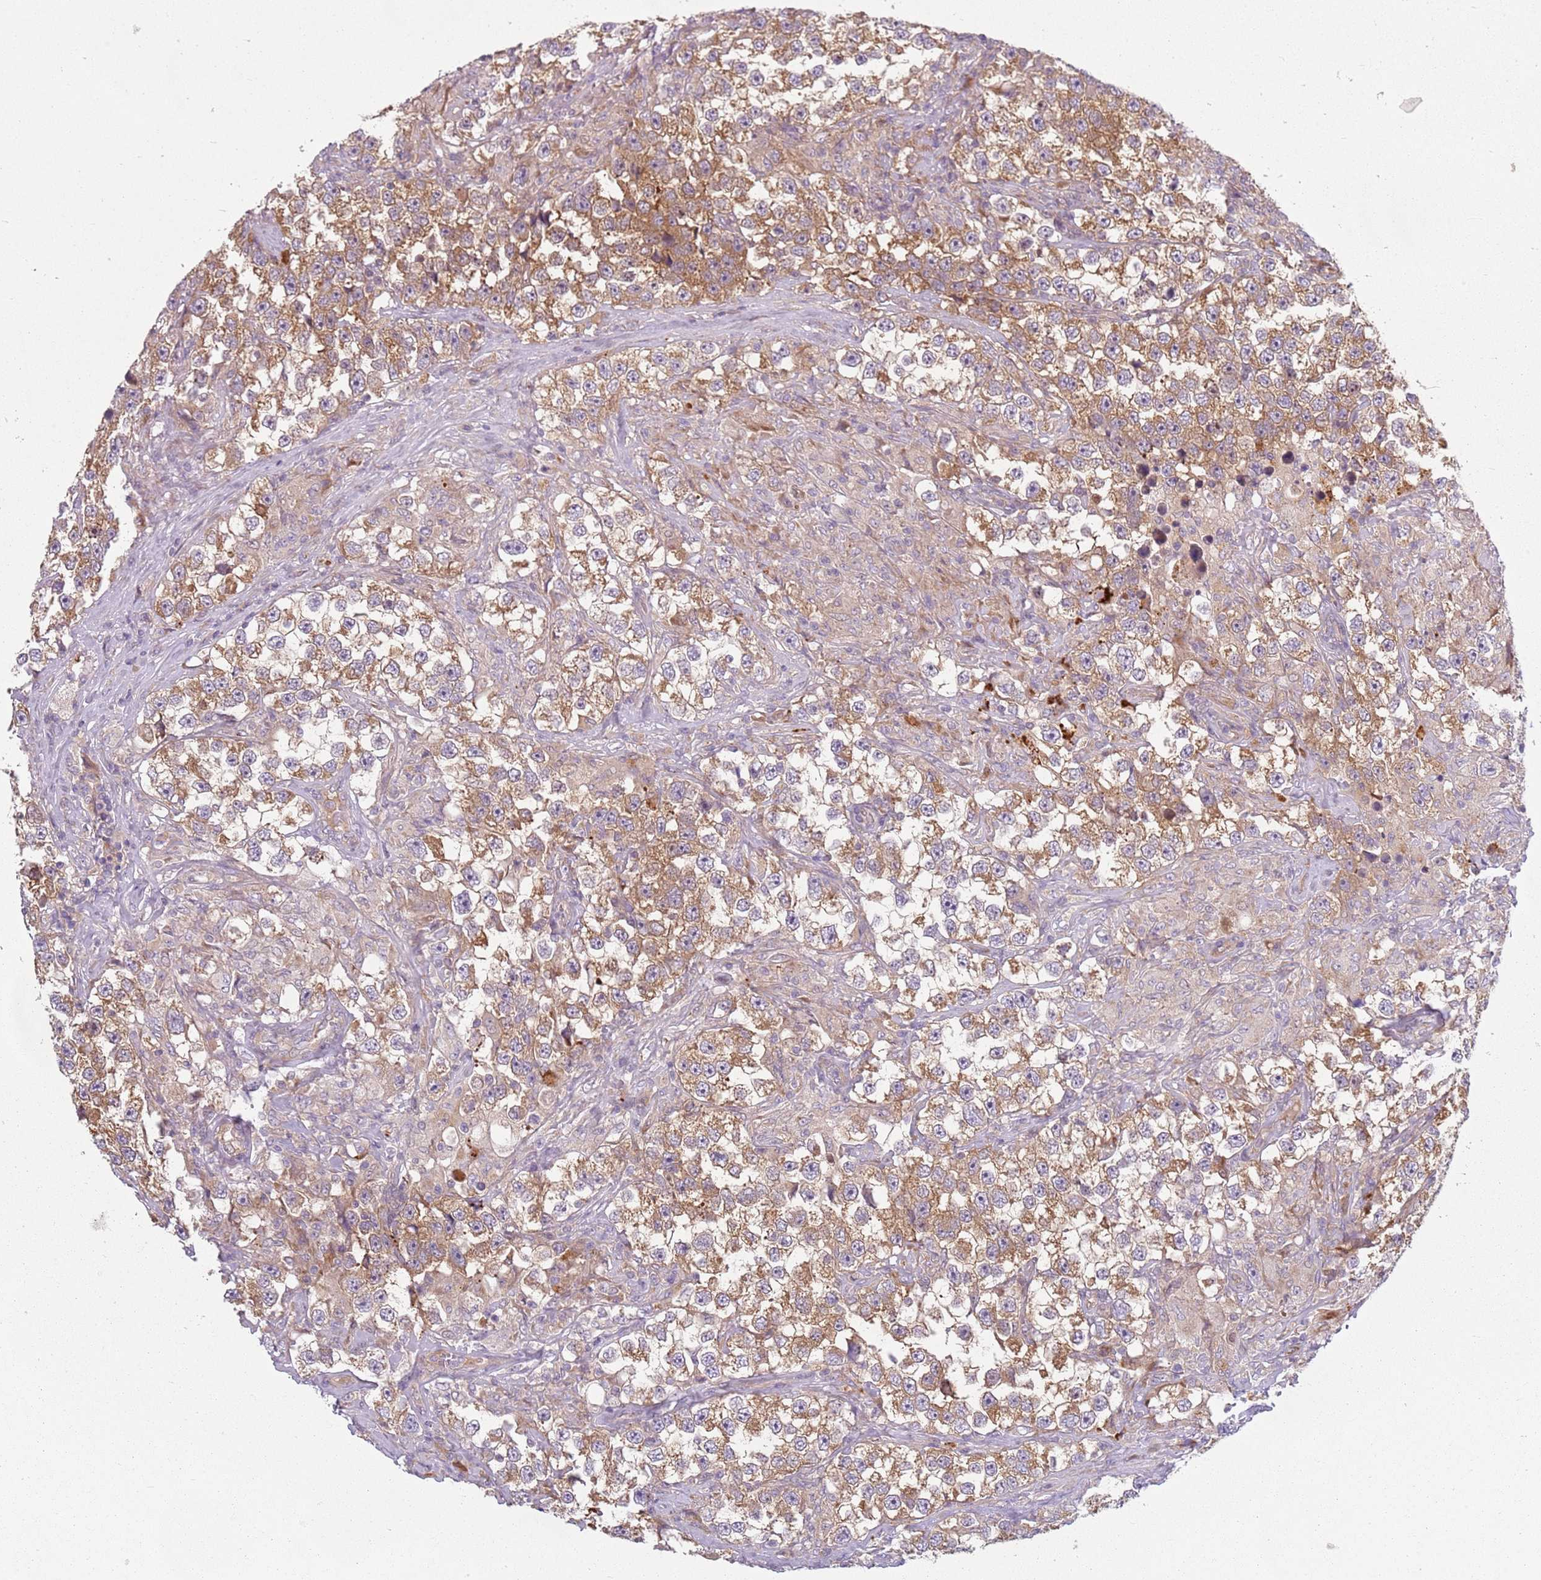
{"staining": {"intensity": "moderate", "quantity": ">75%", "location": "cytoplasmic/membranous"}, "tissue": "testis cancer", "cell_type": "Tumor cells", "image_type": "cancer", "snomed": [{"axis": "morphology", "description": "Seminoma, NOS"}, {"axis": "topography", "description": "Testis"}], "caption": "Testis cancer (seminoma) tissue reveals moderate cytoplasmic/membranous positivity in approximately >75% of tumor cells, visualized by immunohistochemistry. The staining is performed using DAB (3,3'-diaminobenzidine) brown chromogen to label protein expression. The nuclei are counter-stained blue using hematoxylin.", "gene": "RPS28", "patient": {"sex": "male", "age": 46}}